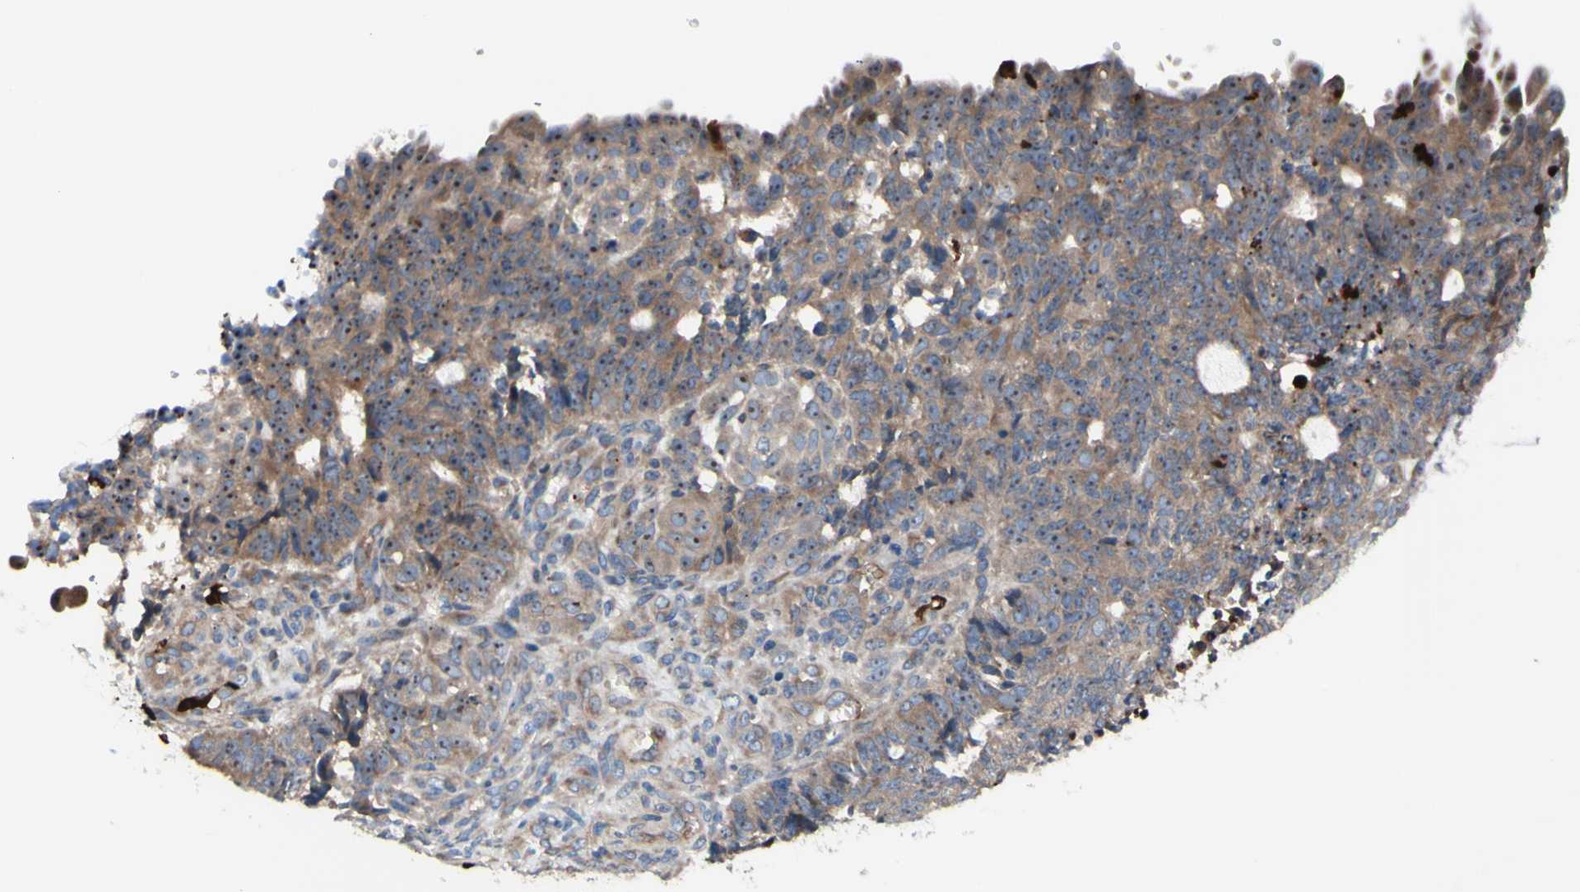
{"staining": {"intensity": "moderate", "quantity": ">75%", "location": "cytoplasmic/membranous,nuclear"}, "tissue": "endometrial cancer", "cell_type": "Tumor cells", "image_type": "cancer", "snomed": [{"axis": "morphology", "description": "Adenocarcinoma, NOS"}, {"axis": "topography", "description": "Endometrium"}], "caption": "Protein expression analysis of endometrial adenocarcinoma displays moderate cytoplasmic/membranous and nuclear expression in approximately >75% of tumor cells. (DAB (3,3'-diaminobenzidine) IHC, brown staining for protein, blue staining for nuclei).", "gene": "USP9X", "patient": {"sex": "female", "age": 32}}